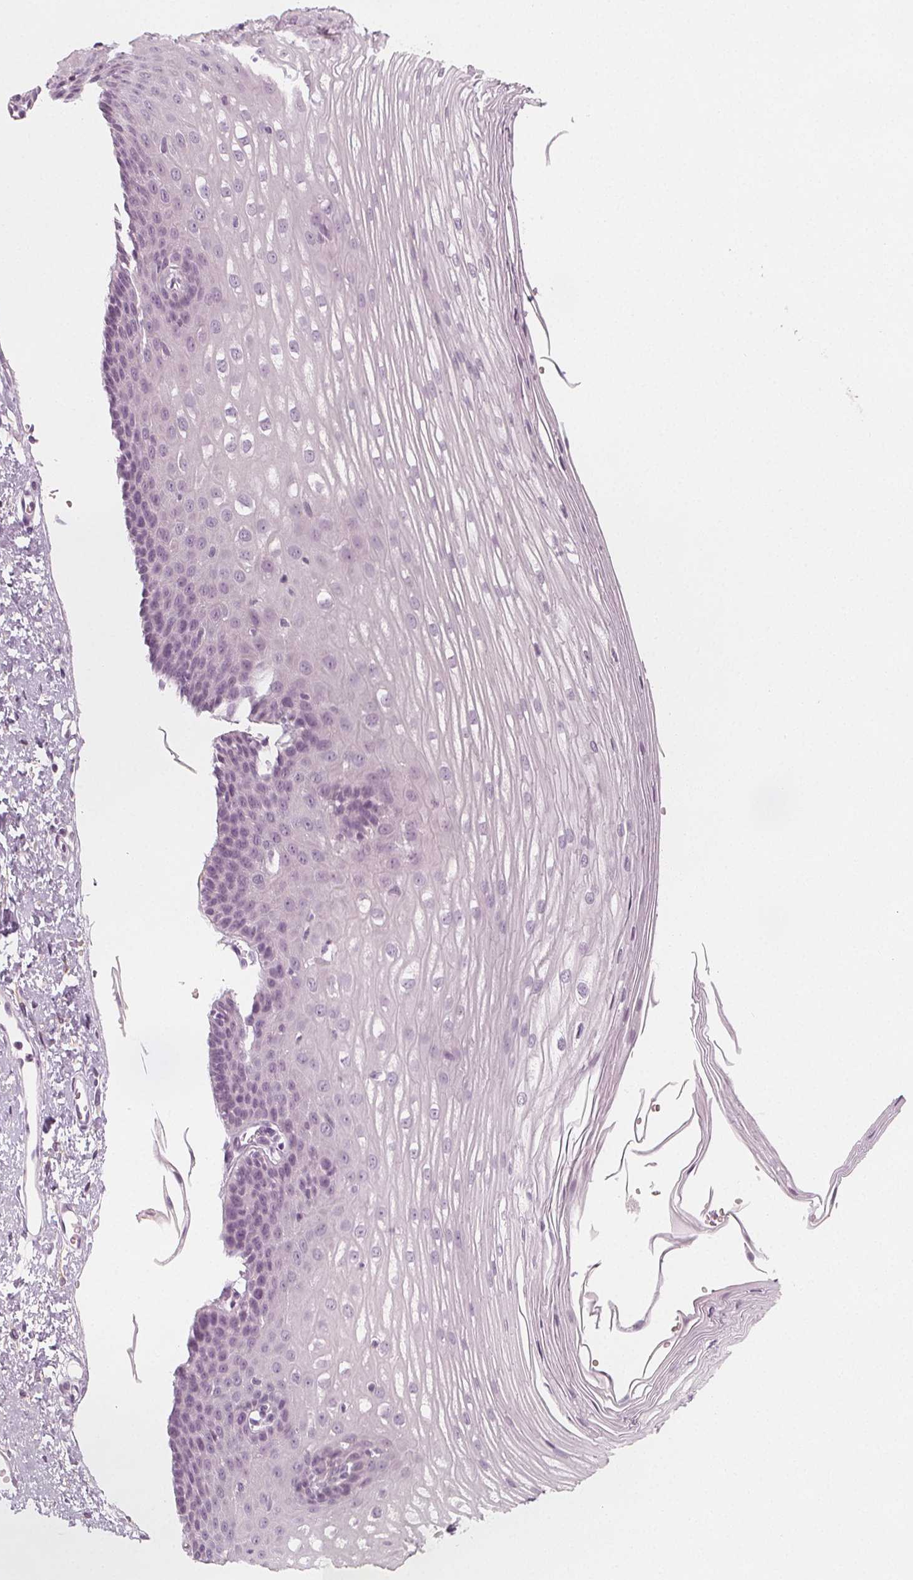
{"staining": {"intensity": "negative", "quantity": "none", "location": "none"}, "tissue": "esophagus", "cell_type": "Squamous epithelial cells", "image_type": "normal", "snomed": [{"axis": "morphology", "description": "Normal tissue, NOS"}, {"axis": "topography", "description": "Esophagus"}], "caption": "Squamous epithelial cells show no significant protein expression in unremarkable esophagus. (DAB immunohistochemistry, high magnification).", "gene": "MAP1A", "patient": {"sex": "male", "age": 62}}